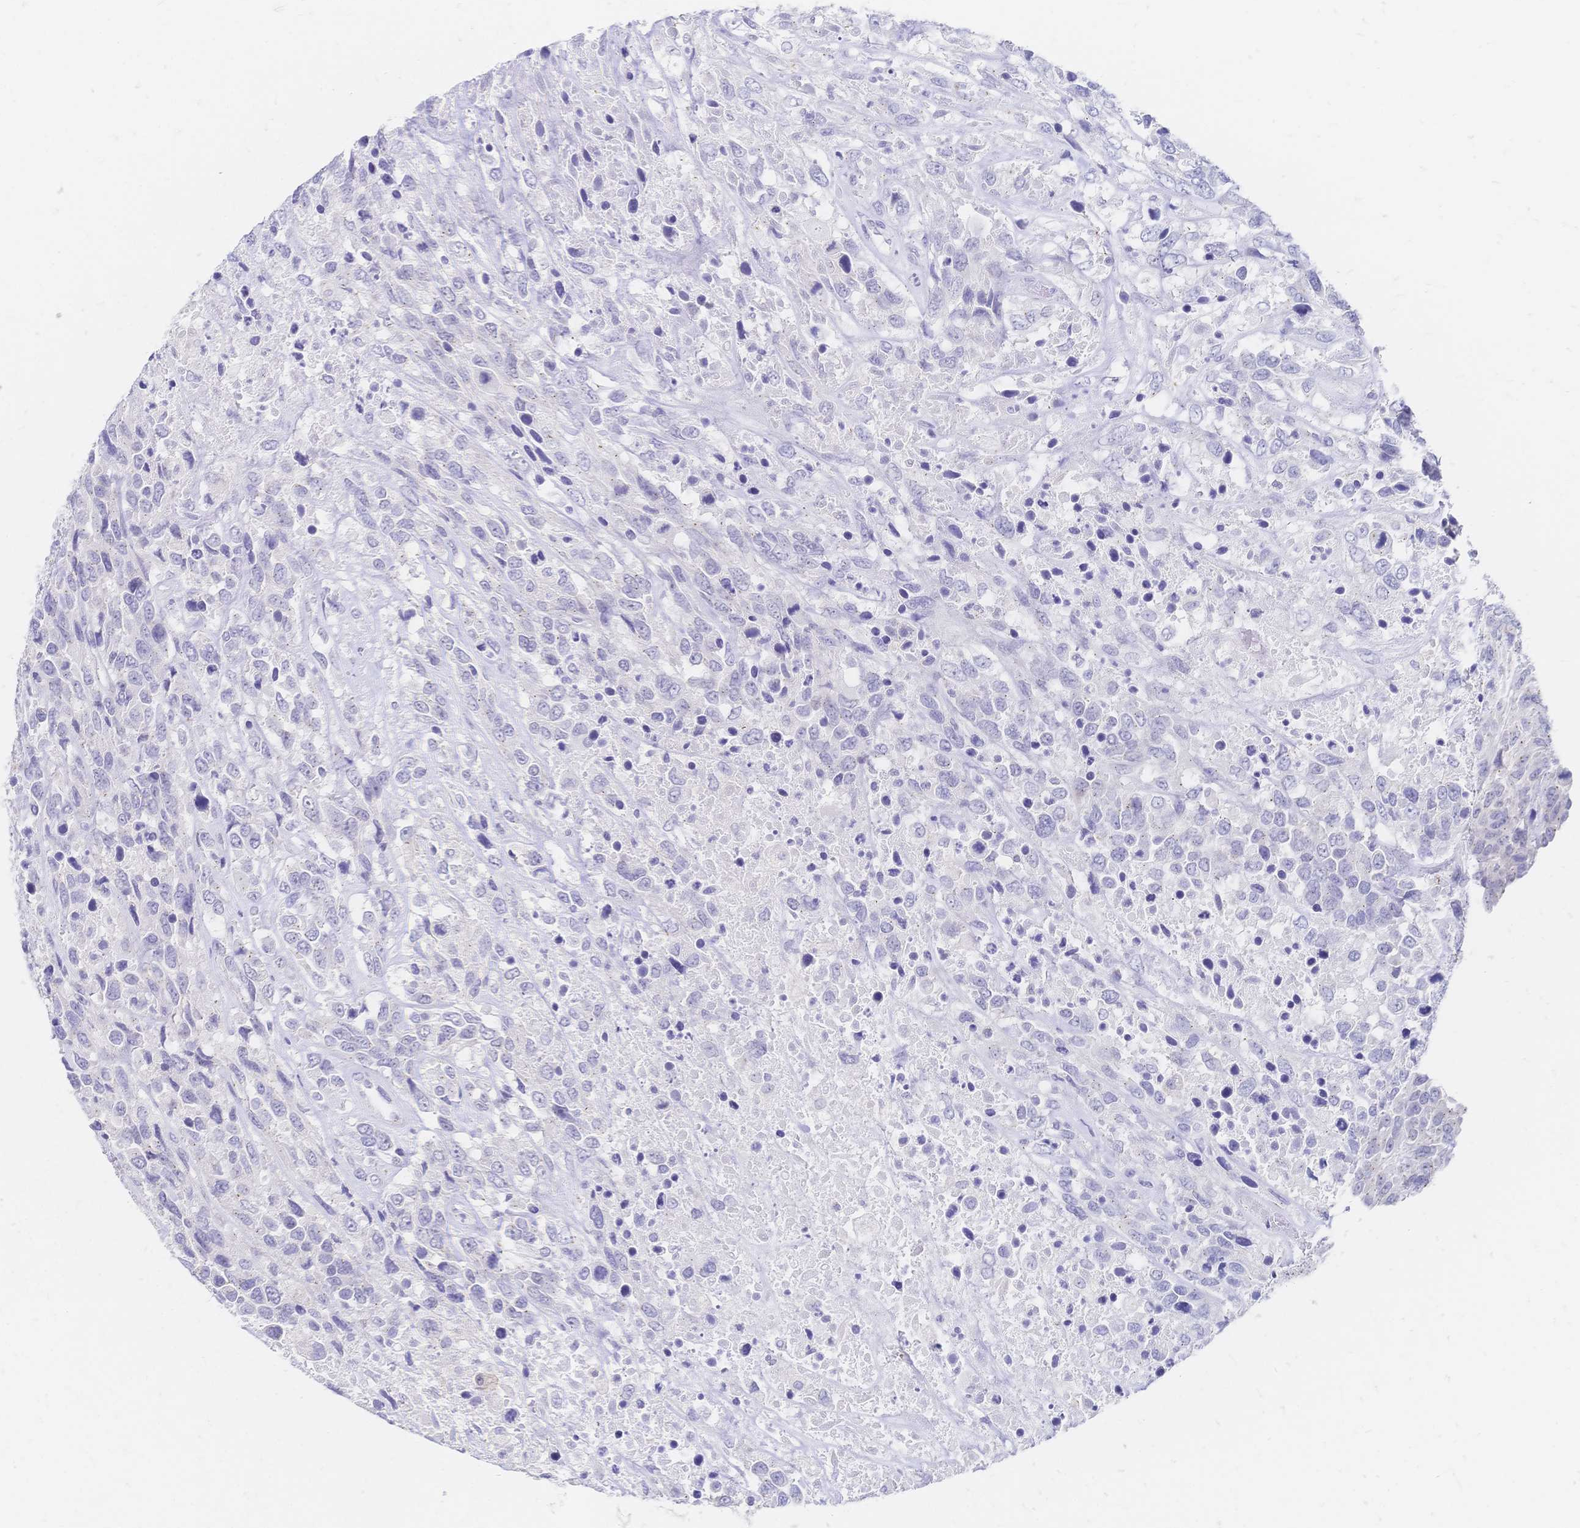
{"staining": {"intensity": "negative", "quantity": "none", "location": "none"}, "tissue": "urothelial cancer", "cell_type": "Tumor cells", "image_type": "cancer", "snomed": [{"axis": "morphology", "description": "Urothelial carcinoma, High grade"}, {"axis": "topography", "description": "Urinary bladder"}], "caption": "The immunohistochemistry (IHC) histopathology image has no significant staining in tumor cells of urothelial cancer tissue.", "gene": "PSORS1C2", "patient": {"sex": "female", "age": 70}}